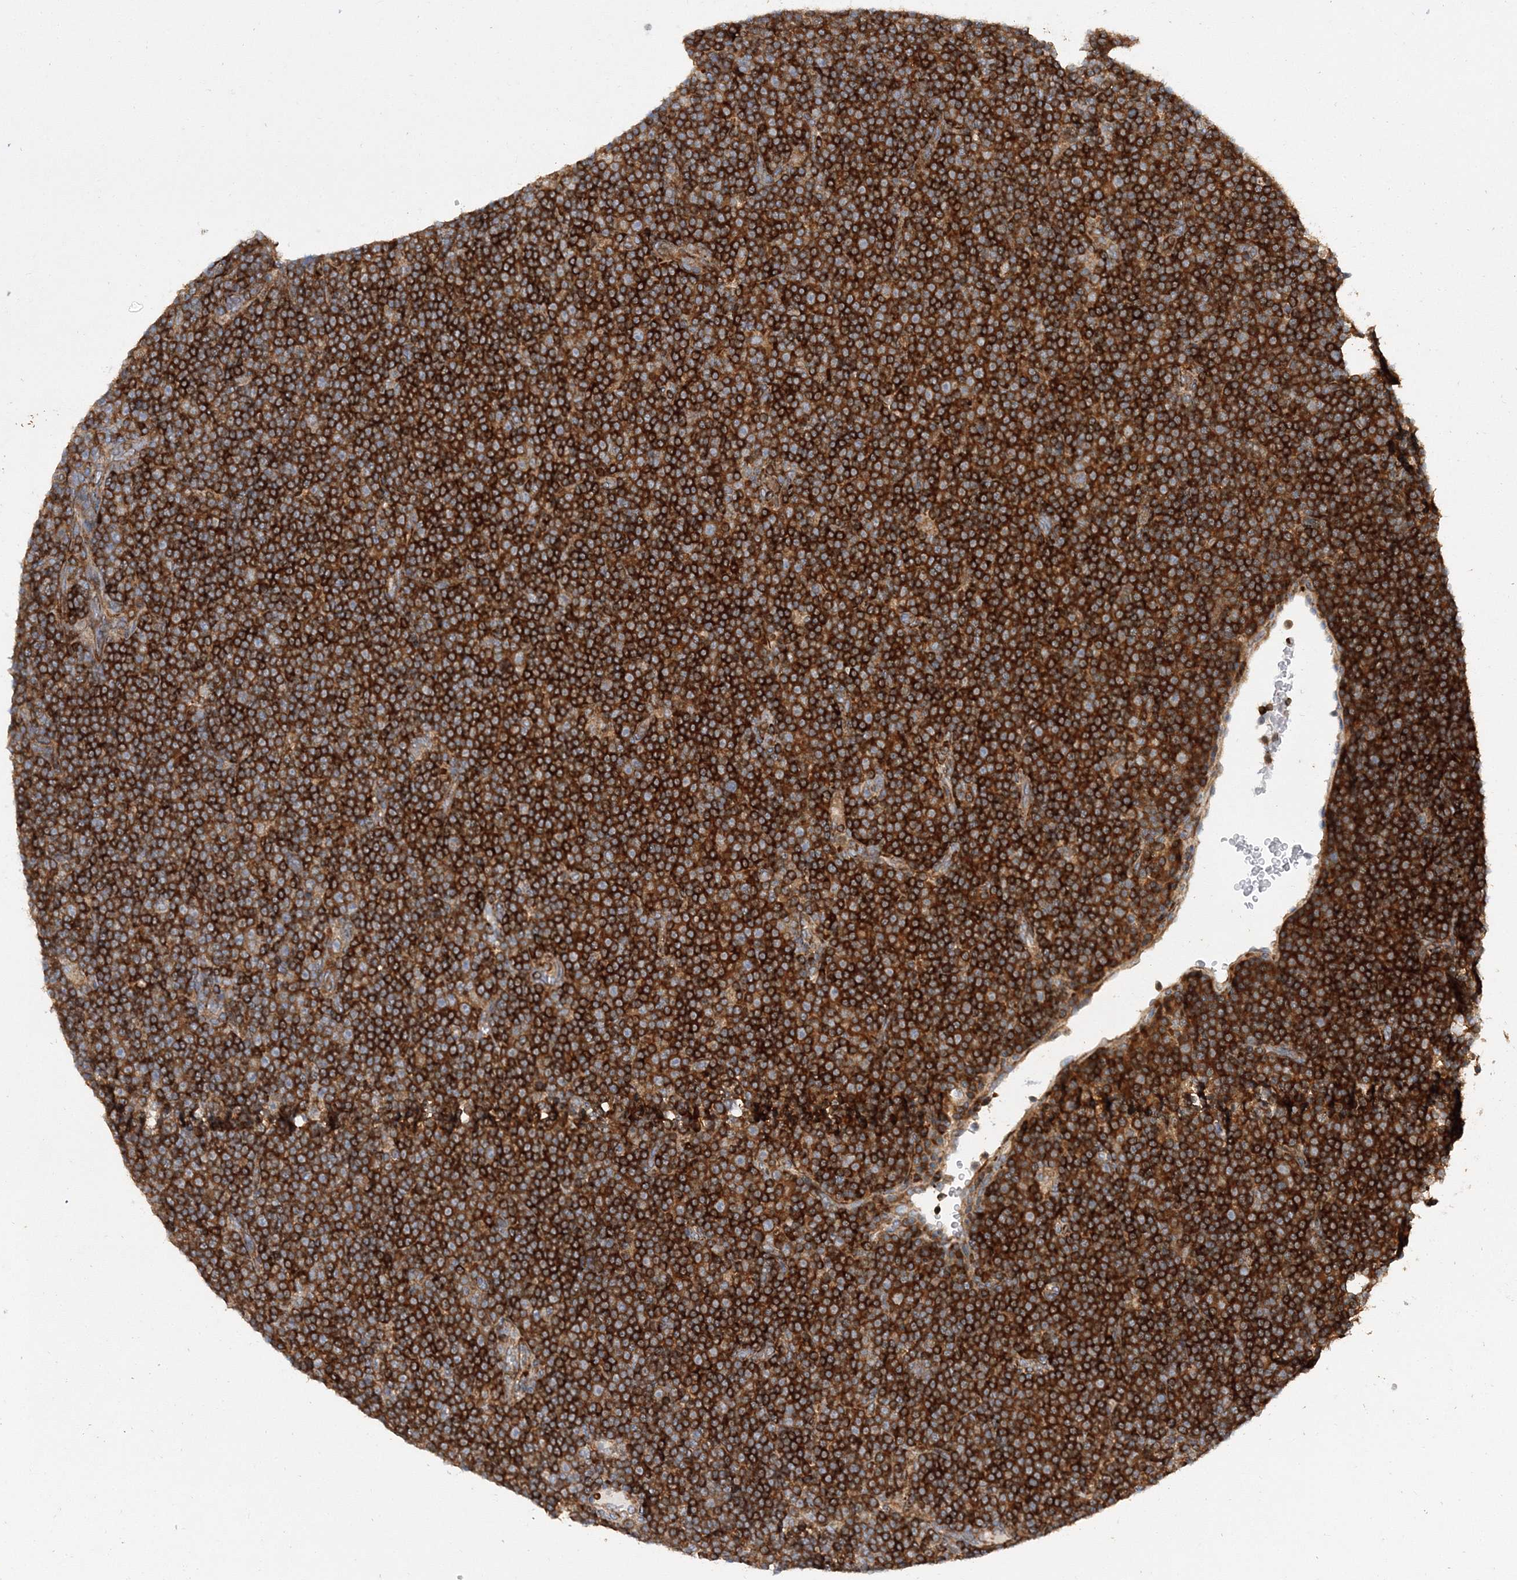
{"staining": {"intensity": "strong", "quantity": ">75%", "location": "cytoplasmic/membranous"}, "tissue": "lymphoma", "cell_type": "Tumor cells", "image_type": "cancer", "snomed": [{"axis": "morphology", "description": "Malignant lymphoma, non-Hodgkin's type, Low grade"}, {"axis": "topography", "description": "Lymph node"}], "caption": "The histopathology image exhibits immunohistochemical staining of malignant lymphoma, non-Hodgkin's type (low-grade). There is strong cytoplasmic/membranous expression is identified in about >75% of tumor cells.", "gene": "DNAJC13", "patient": {"sex": "female", "age": 67}}